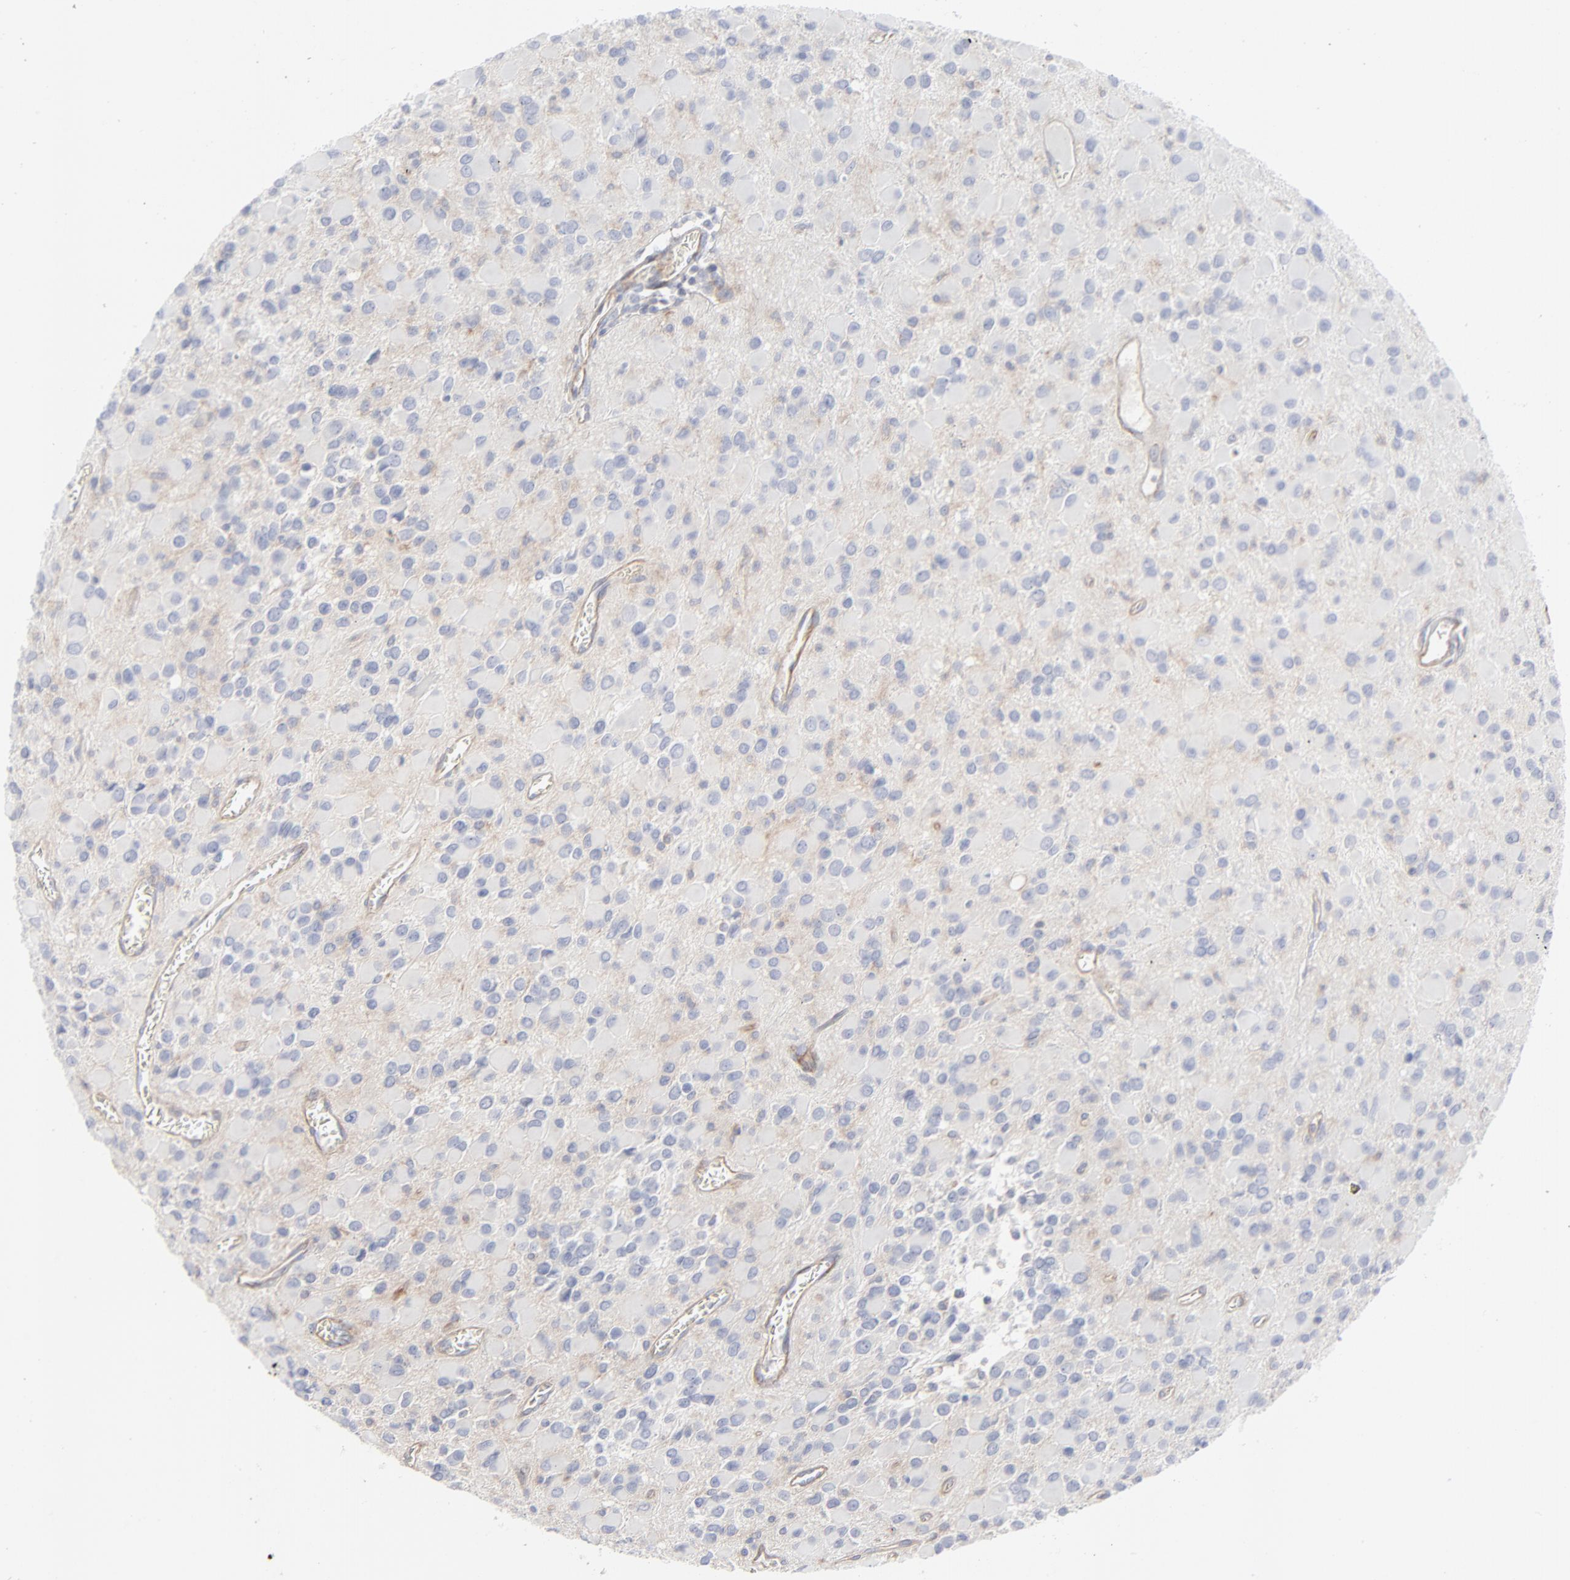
{"staining": {"intensity": "negative", "quantity": "none", "location": "none"}, "tissue": "glioma", "cell_type": "Tumor cells", "image_type": "cancer", "snomed": [{"axis": "morphology", "description": "Glioma, malignant, Low grade"}, {"axis": "topography", "description": "Brain"}], "caption": "DAB immunohistochemical staining of glioma displays no significant positivity in tumor cells.", "gene": "ITGA5", "patient": {"sex": "male", "age": 42}}